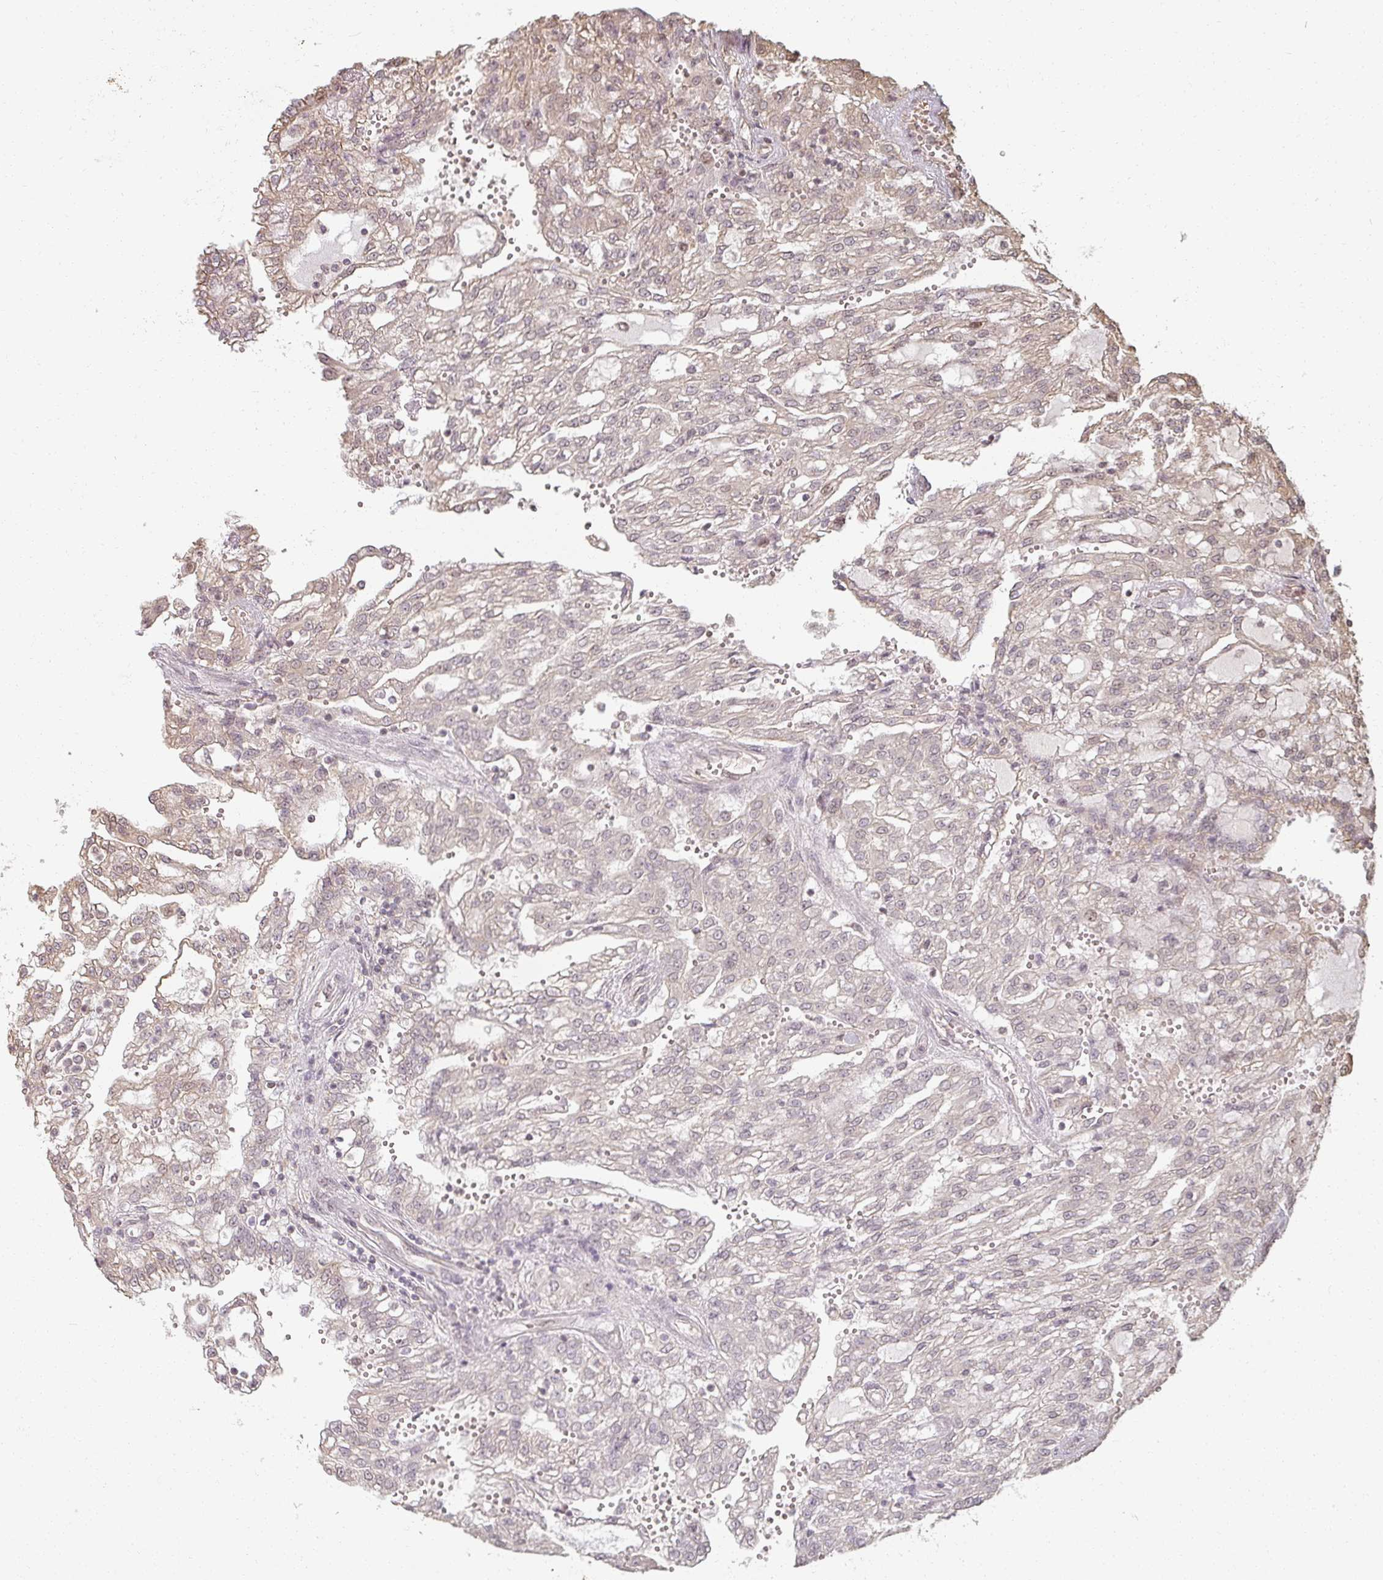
{"staining": {"intensity": "weak", "quantity": "25%-75%", "location": "nuclear"}, "tissue": "renal cancer", "cell_type": "Tumor cells", "image_type": "cancer", "snomed": [{"axis": "morphology", "description": "Adenocarcinoma, NOS"}, {"axis": "topography", "description": "Kidney"}], "caption": "Immunohistochemistry (IHC) of renal cancer reveals low levels of weak nuclear expression in approximately 25%-75% of tumor cells.", "gene": "MED19", "patient": {"sex": "male", "age": 63}}